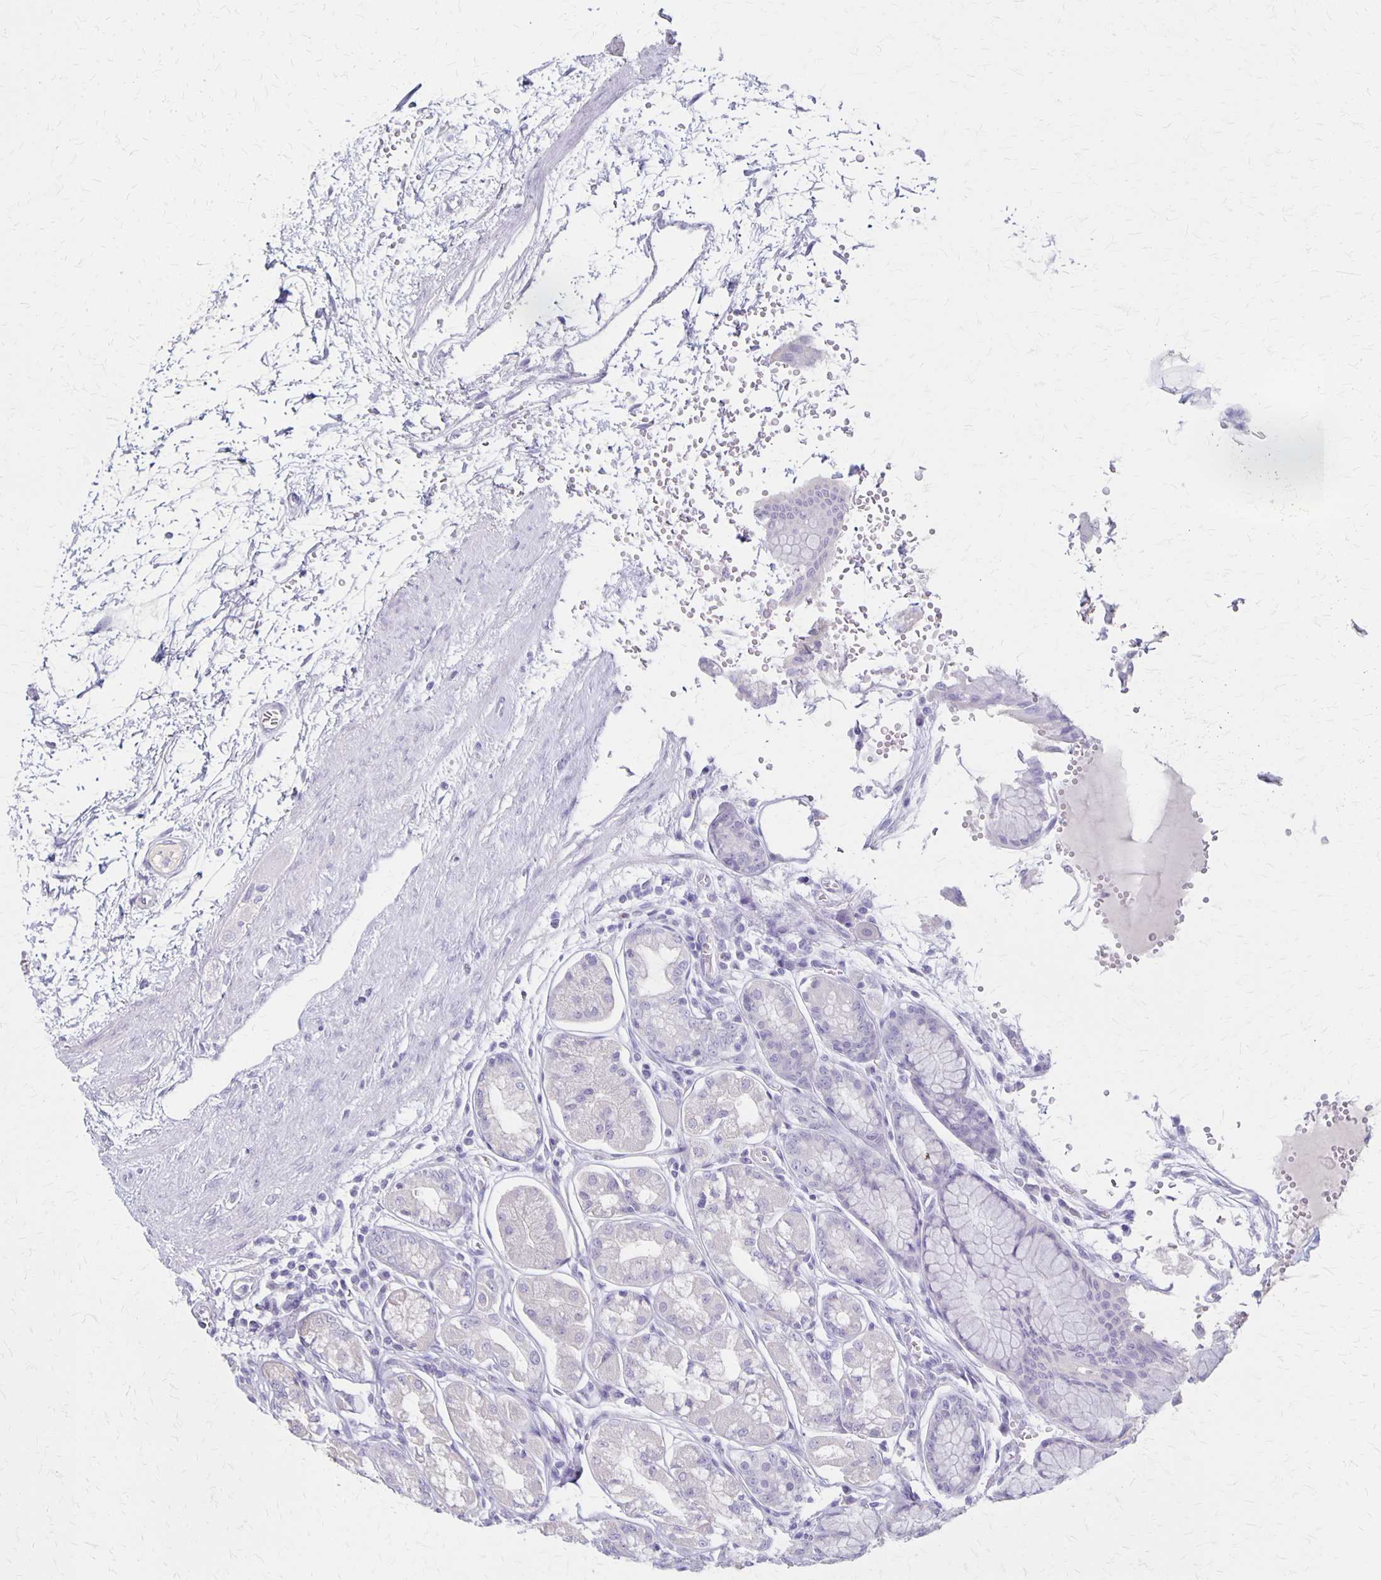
{"staining": {"intensity": "weak", "quantity": "<25%", "location": "cytoplasmic/membranous"}, "tissue": "stomach", "cell_type": "Glandular cells", "image_type": "normal", "snomed": [{"axis": "morphology", "description": "Normal tissue, NOS"}, {"axis": "topography", "description": "Stomach"}, {"axis": "topography", "description": "Stomach, lower"}], "caption": "IHC photomicrograph of benign stomach: stomach stained with DAB demonstrates no significant protein expression in glandular cells.", "gene": "PROM2", "patient": {"sex": "male", "age": 76}}